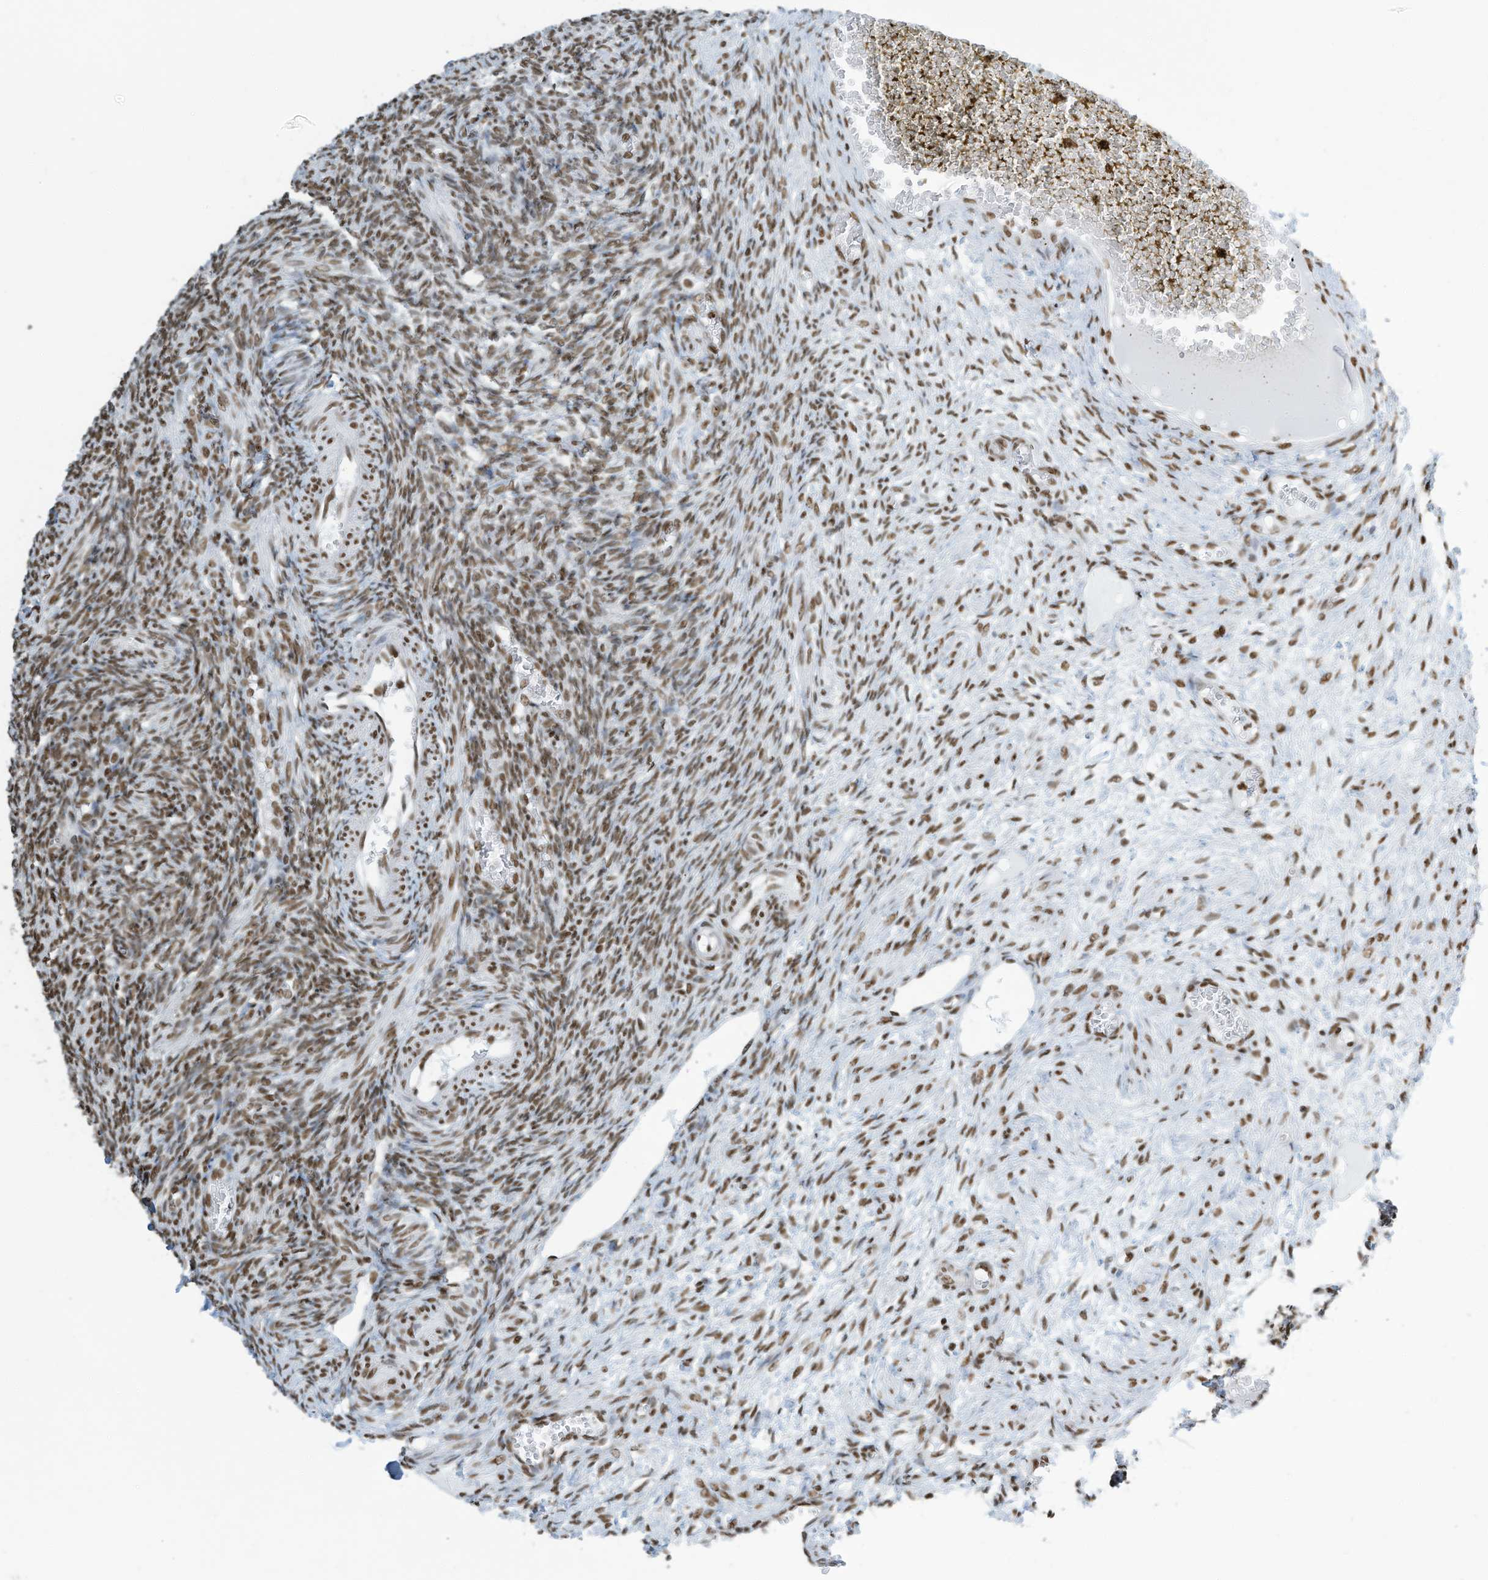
{"staining": {"intensity": "moderate", "quantity": ">75%", "location": "nuclear"}, "tissue": "ovary", "cell_type": "Ovarian stroma cells", "image_type": "normal", "snomed": [{"axis": "morphology", "description": "Normal tissue, NOS"}, {"axis": "topography", "description": "Ovary"}], "caption": "DAB immunohistochemical staining of unremarkable ovary reveals moderate nuclear protein positivity in about >75% of ovarian stroma cells. The staining is performed using DAB (3,3'-diaminobenzidine) brown chromogen to label protein expression. The nuclei are counter-stained blue using hematoxylin.", "gene": "ENSG00000257390", "patient": {"sex": "female", "age": 27}}